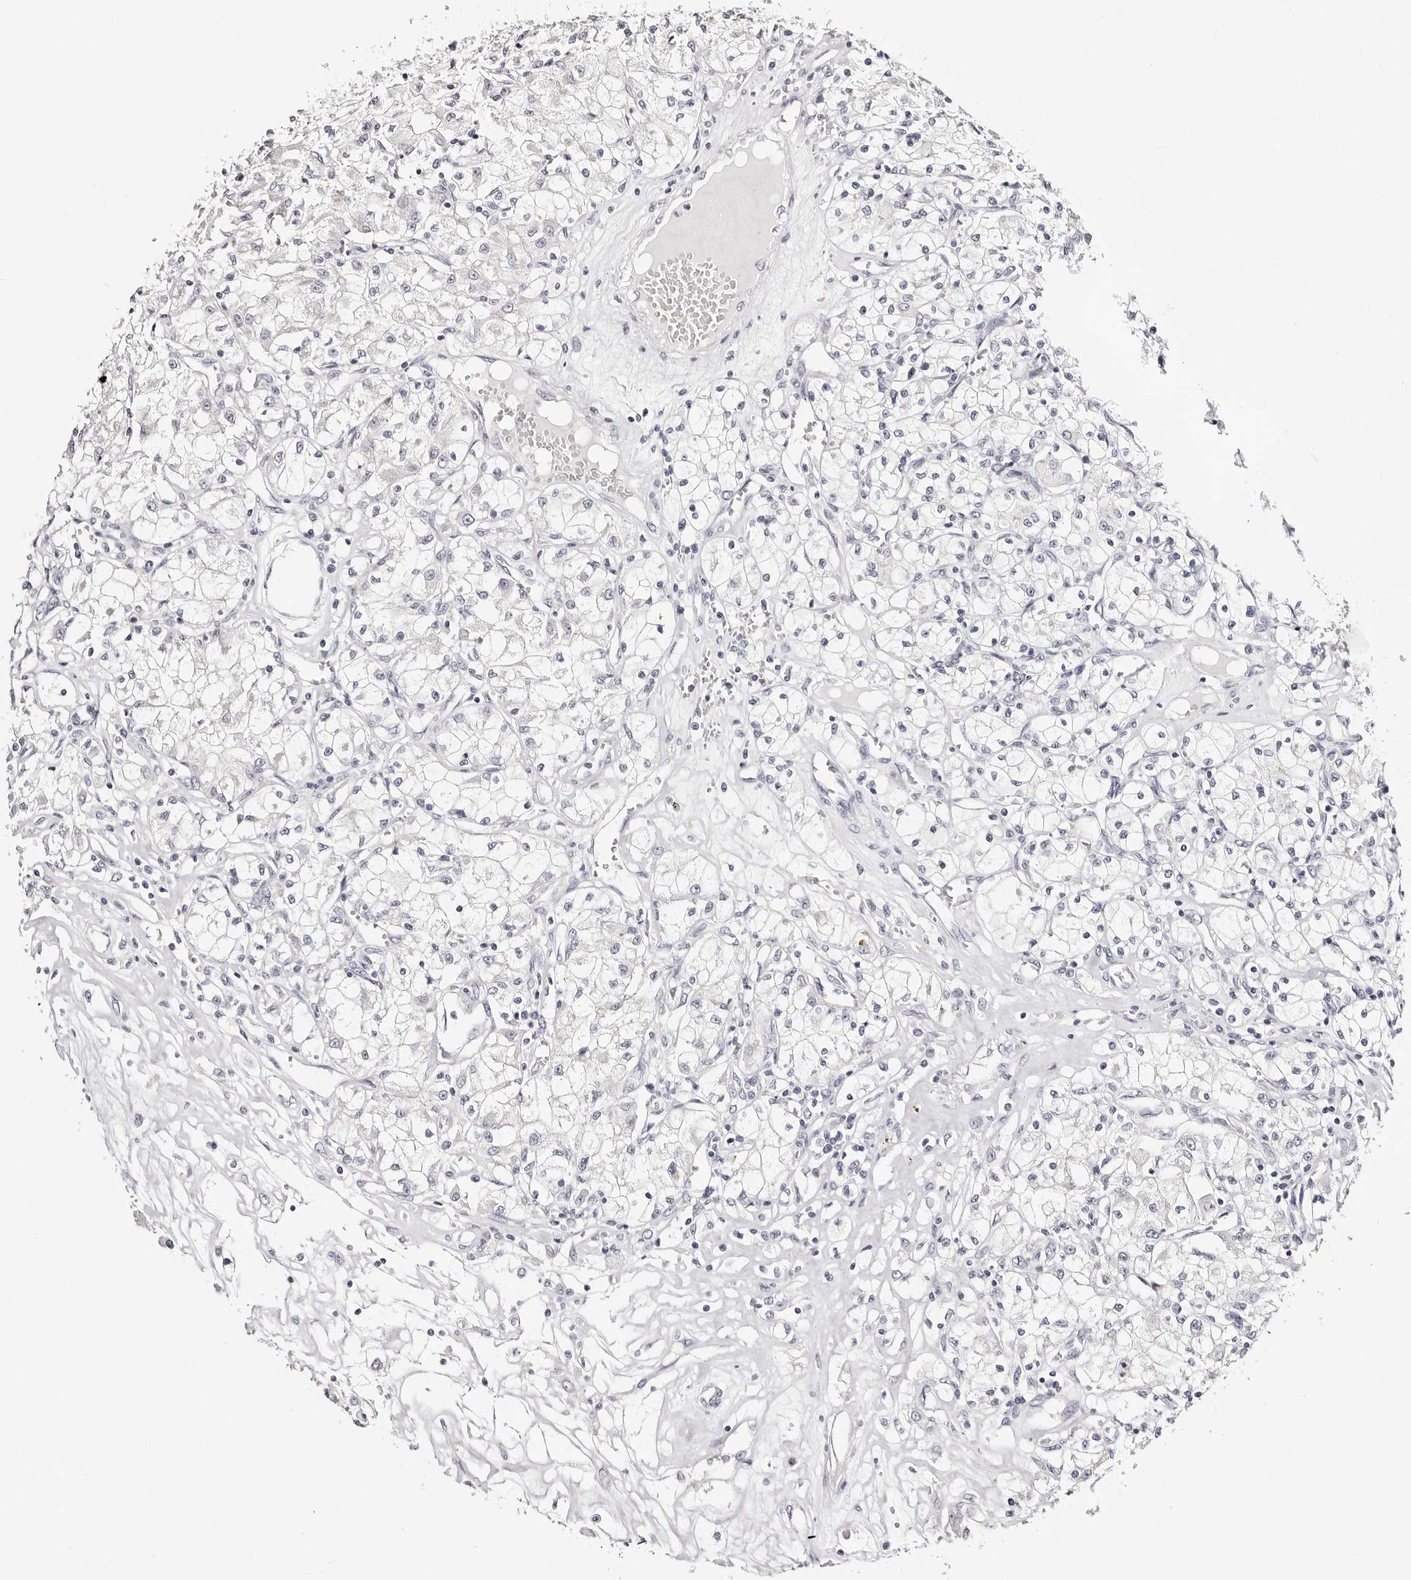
{"staining": {"intensity": "negative", "quantity": "none", "location": "none"}, "tissue": "renal cancer", "cell_type": "Tumor cells", "image_type": "cancer", "snomed": [{"axis": "morphology", "description": "Adenocarcinoma, NOS"}, {"axis": "topography", "description": "Kidney"}], "caption": "DAB immunohistochemical staining of renal cancer reveals no significant expression in tumor cells.", "gene": "ROM1", "patient": {"sex": "female", "age": 59}}